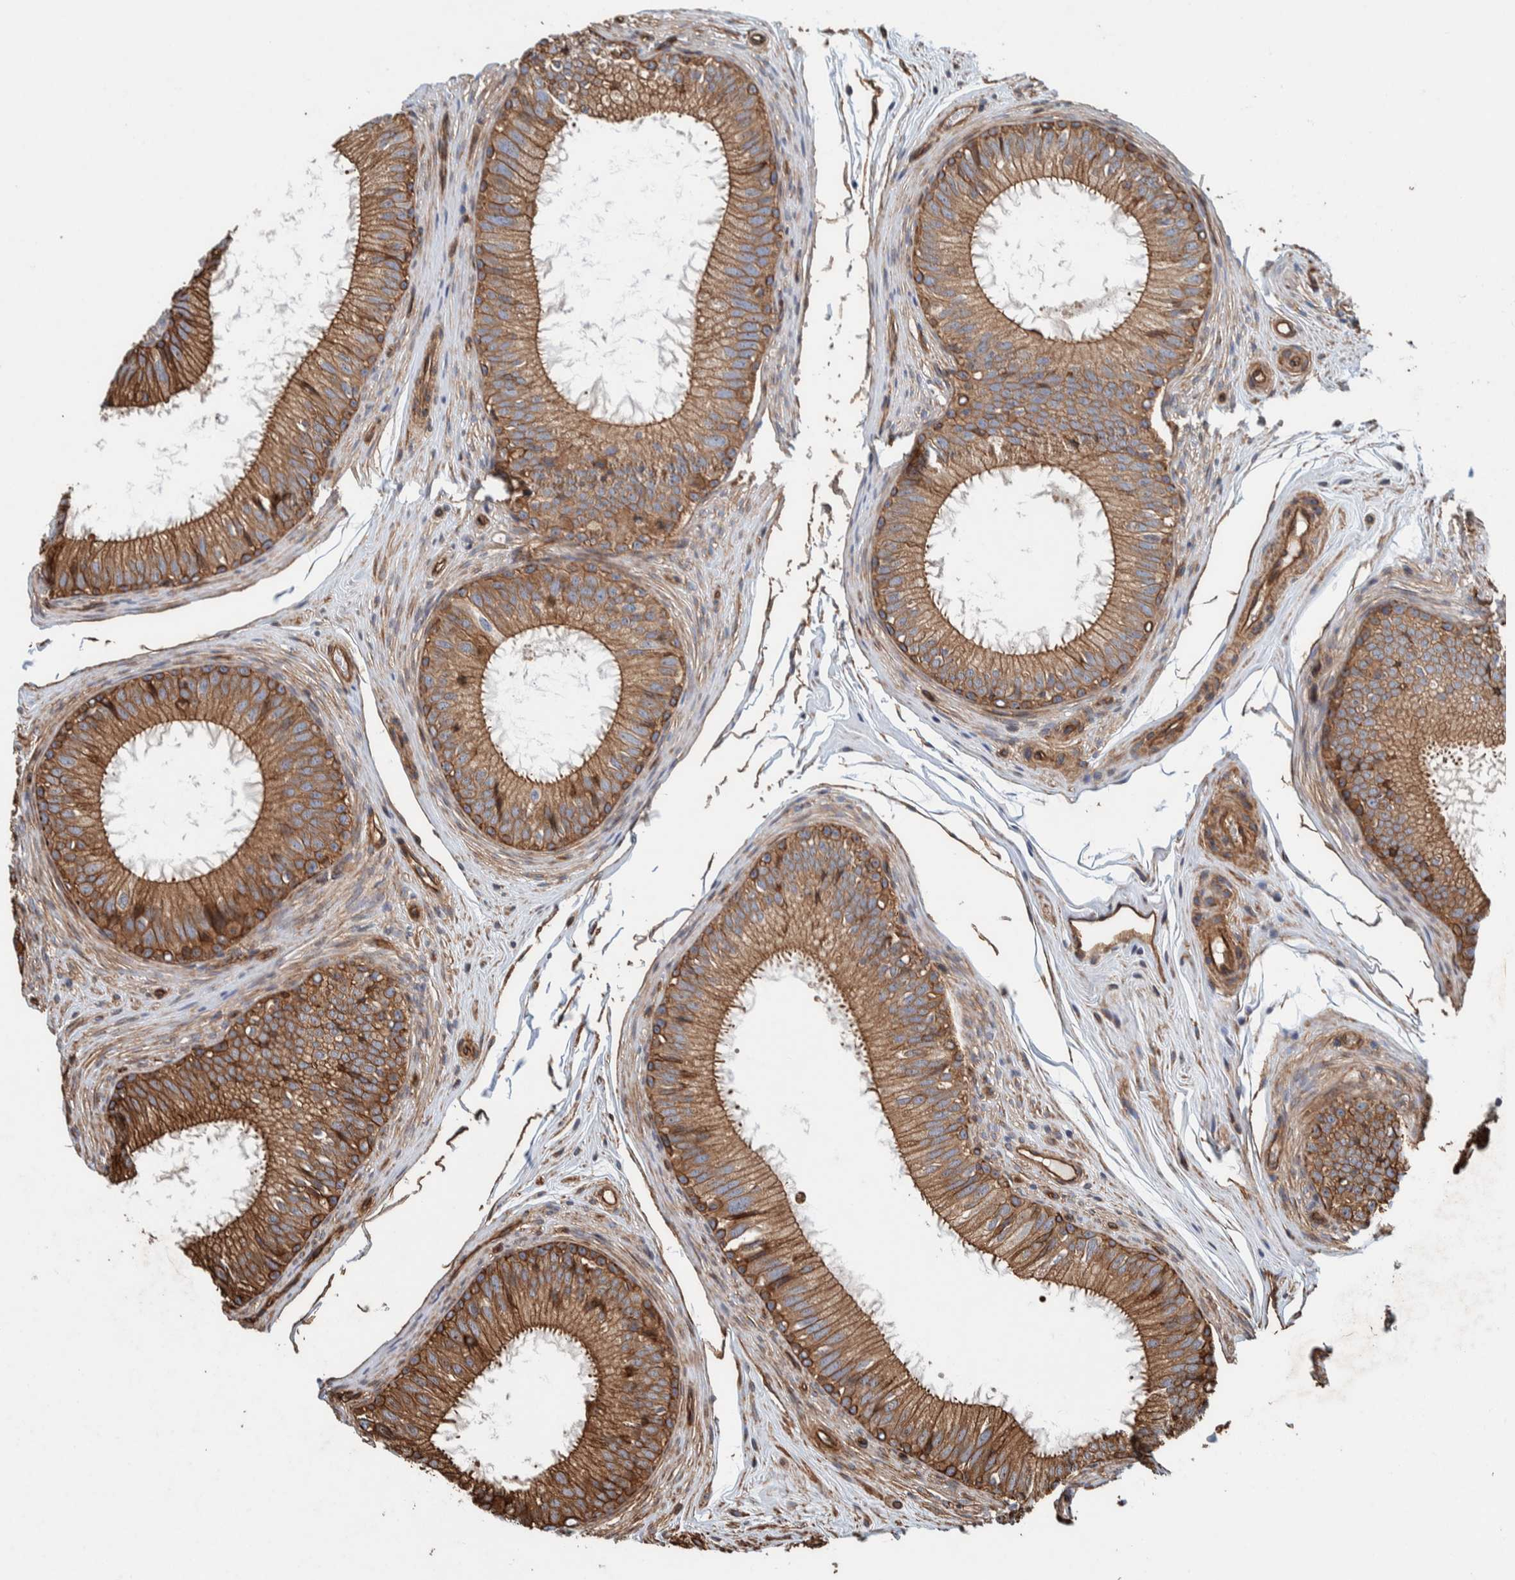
{"staining": {"intensity": "moderate", "quantity": ">75%", "location": "cytoplasmic/membranous"}, "tissue": "epididymis", "cell_type": "Glandular cells", "image_type": "normal", "snomed": [{"axis": "morphology", "description": "Normal tissue, NOS"}, {"axis": "topography", "description": "Epididymis"}], "caption": "DAB immunohistochemical staining of benign epididymis reveals moderate cytoplasmic/membranous protein staining in approximately >75% of glandular cells. (IHC, brightfield microscopy, high magnification).", "gene": "PKD1L1", "patient": {"sex": "male", "age": 32}}